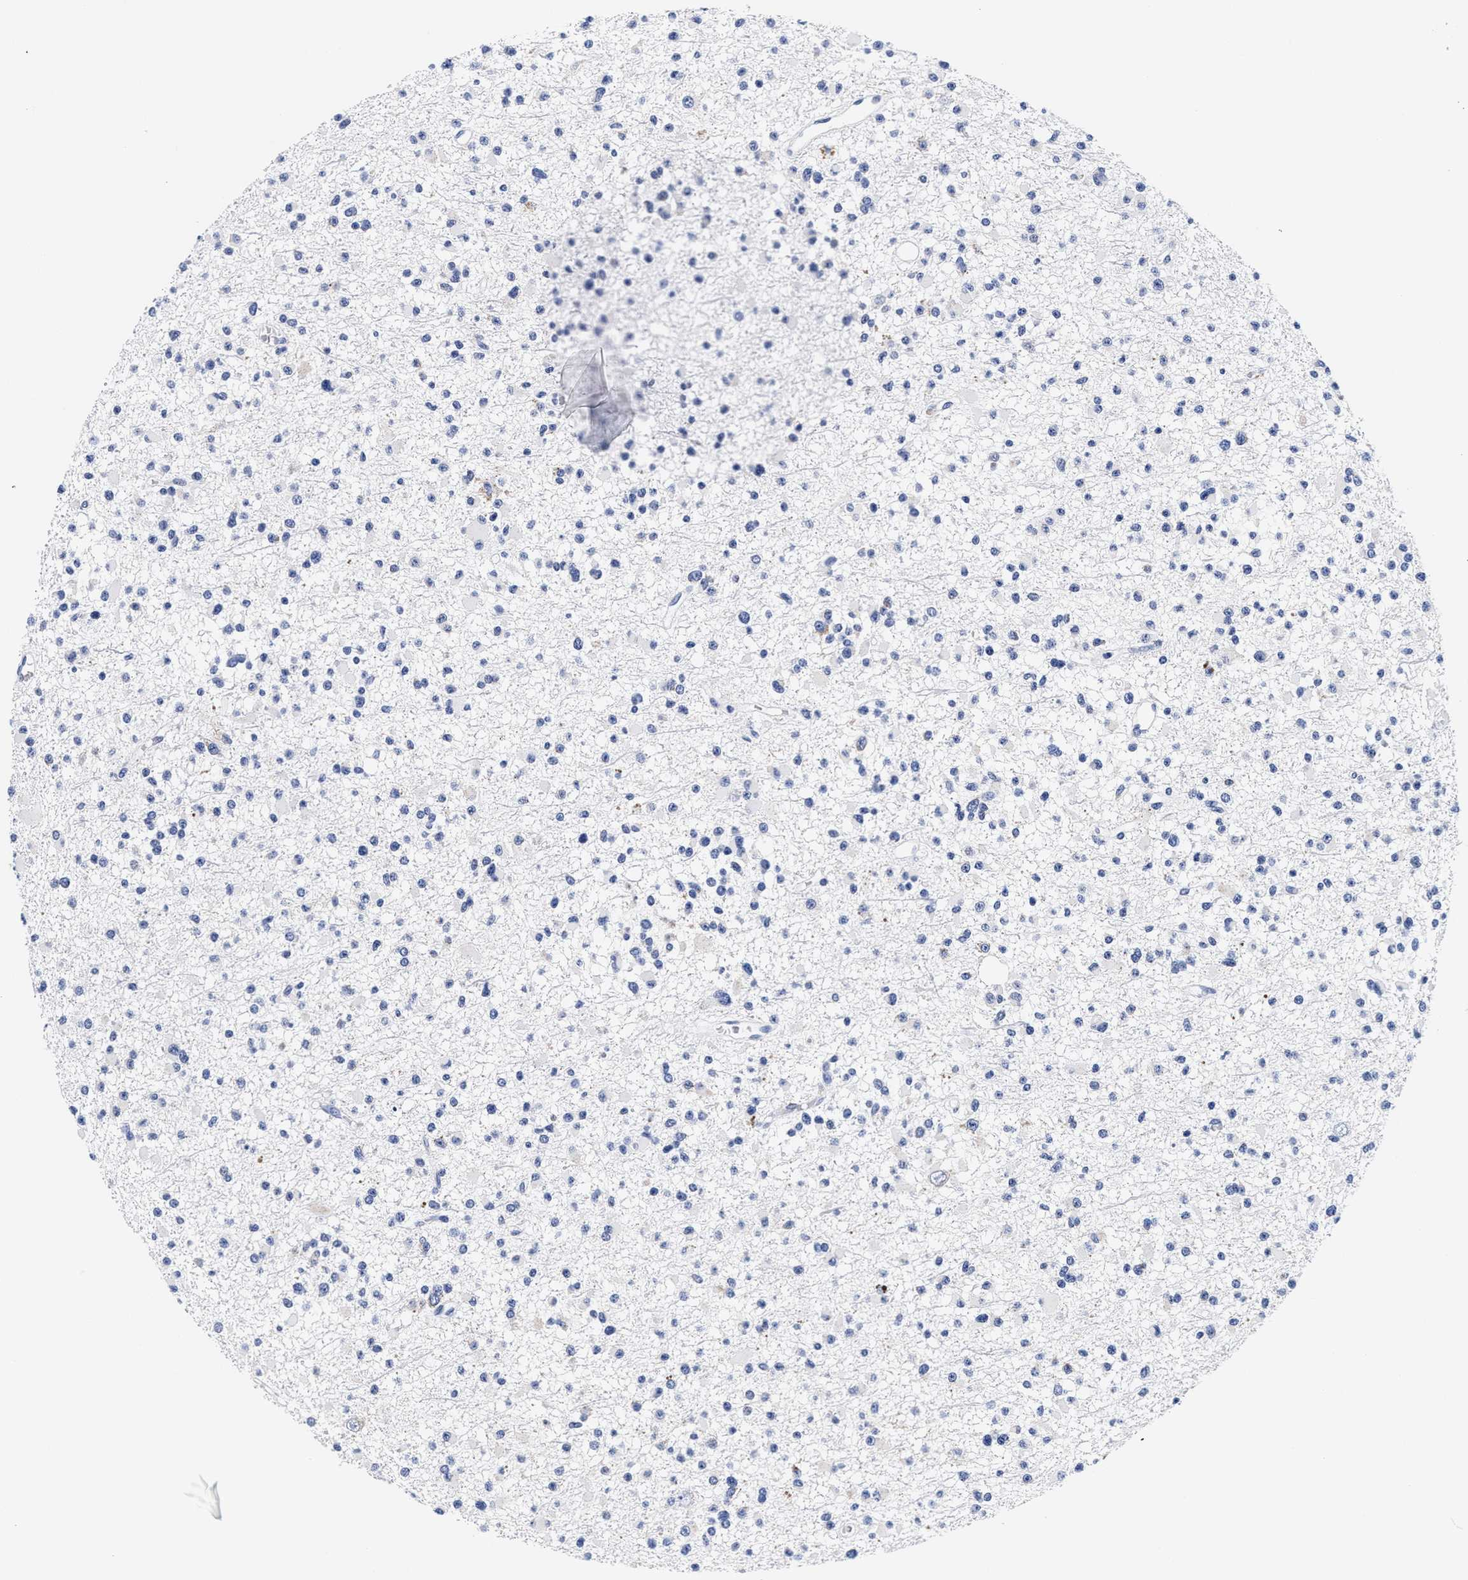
{"staining": {"intensity": "negative", "quantity": "none", "location": "none"}, "tissue": "glioma", "cell_type": "Tumor cells", "image_type": "cancer", "snomed": [{"axis": "morphology", "description": "Glioma, malignant, Low grade"}, {"axis": "topography", "description": "Brain"}], "caption": "Immunohistochemistry (IHC) of human low-grade glioma (malignant) shows no expression in tumor cells.", "gene": "RAB3B", "patient": {"sex": "female", "age": 22}}